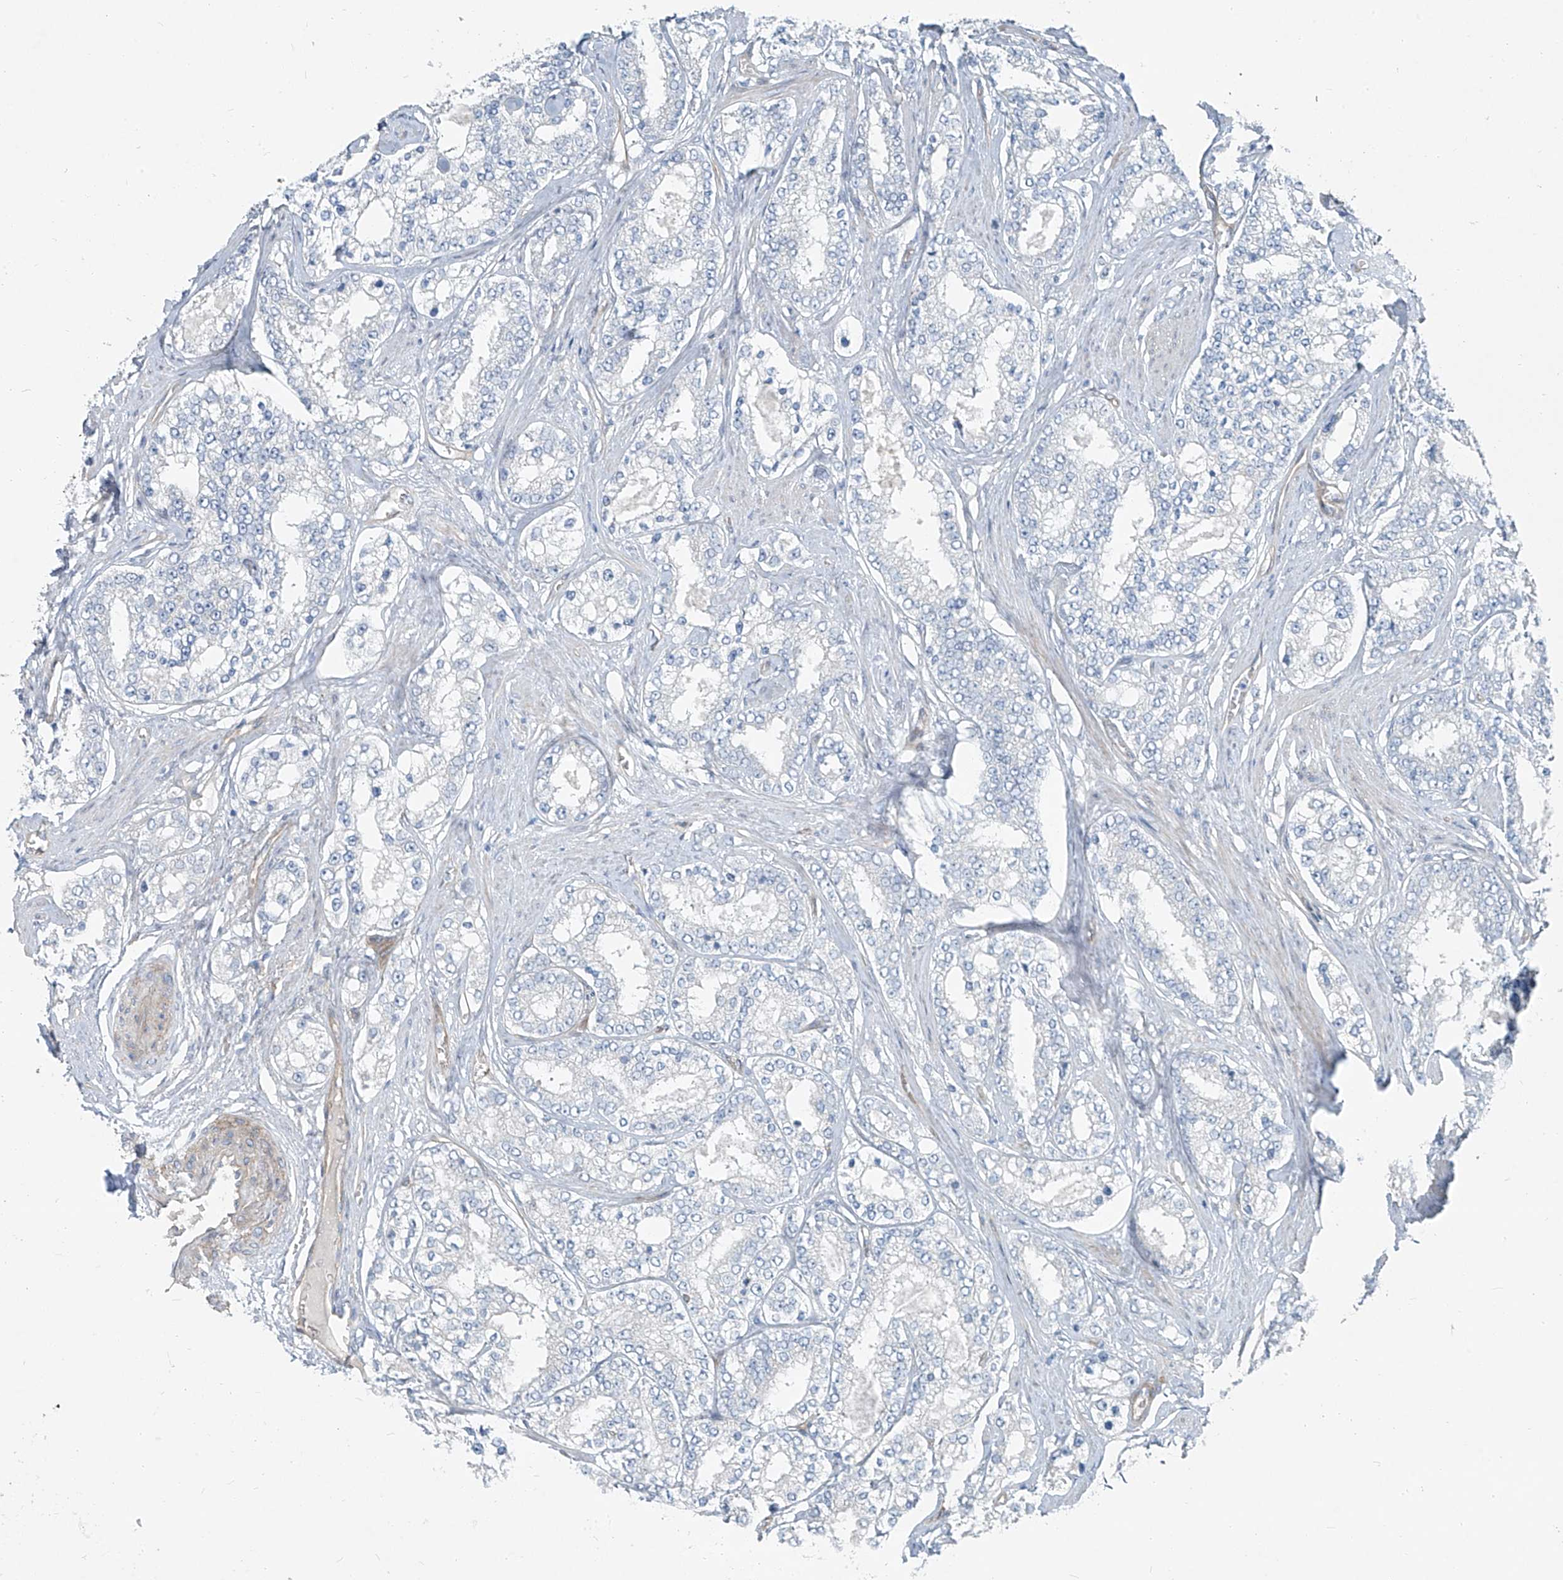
{"staining": {"intensity": "negative", "quantity": "none", "location": "none"}, "tissue": "prostate cancer", "cell_type": "Tumor cells", "image_type": "cancer", "snomed": [{"axis": "morphology", "description": "Normal tissue, NOS"}, {"axis": "morphology", "description": "Adenocarcinoma, High grade"}, {"axis": "topography", "description": "Prostate"}], "caption": "Immunohistochemistry (IHC) of human prostate adenocarcinoma (high-grade) displays no positivity in tumor cells.", "gene": "TNS2", "patient": {"sex": "male", "age": 83}}